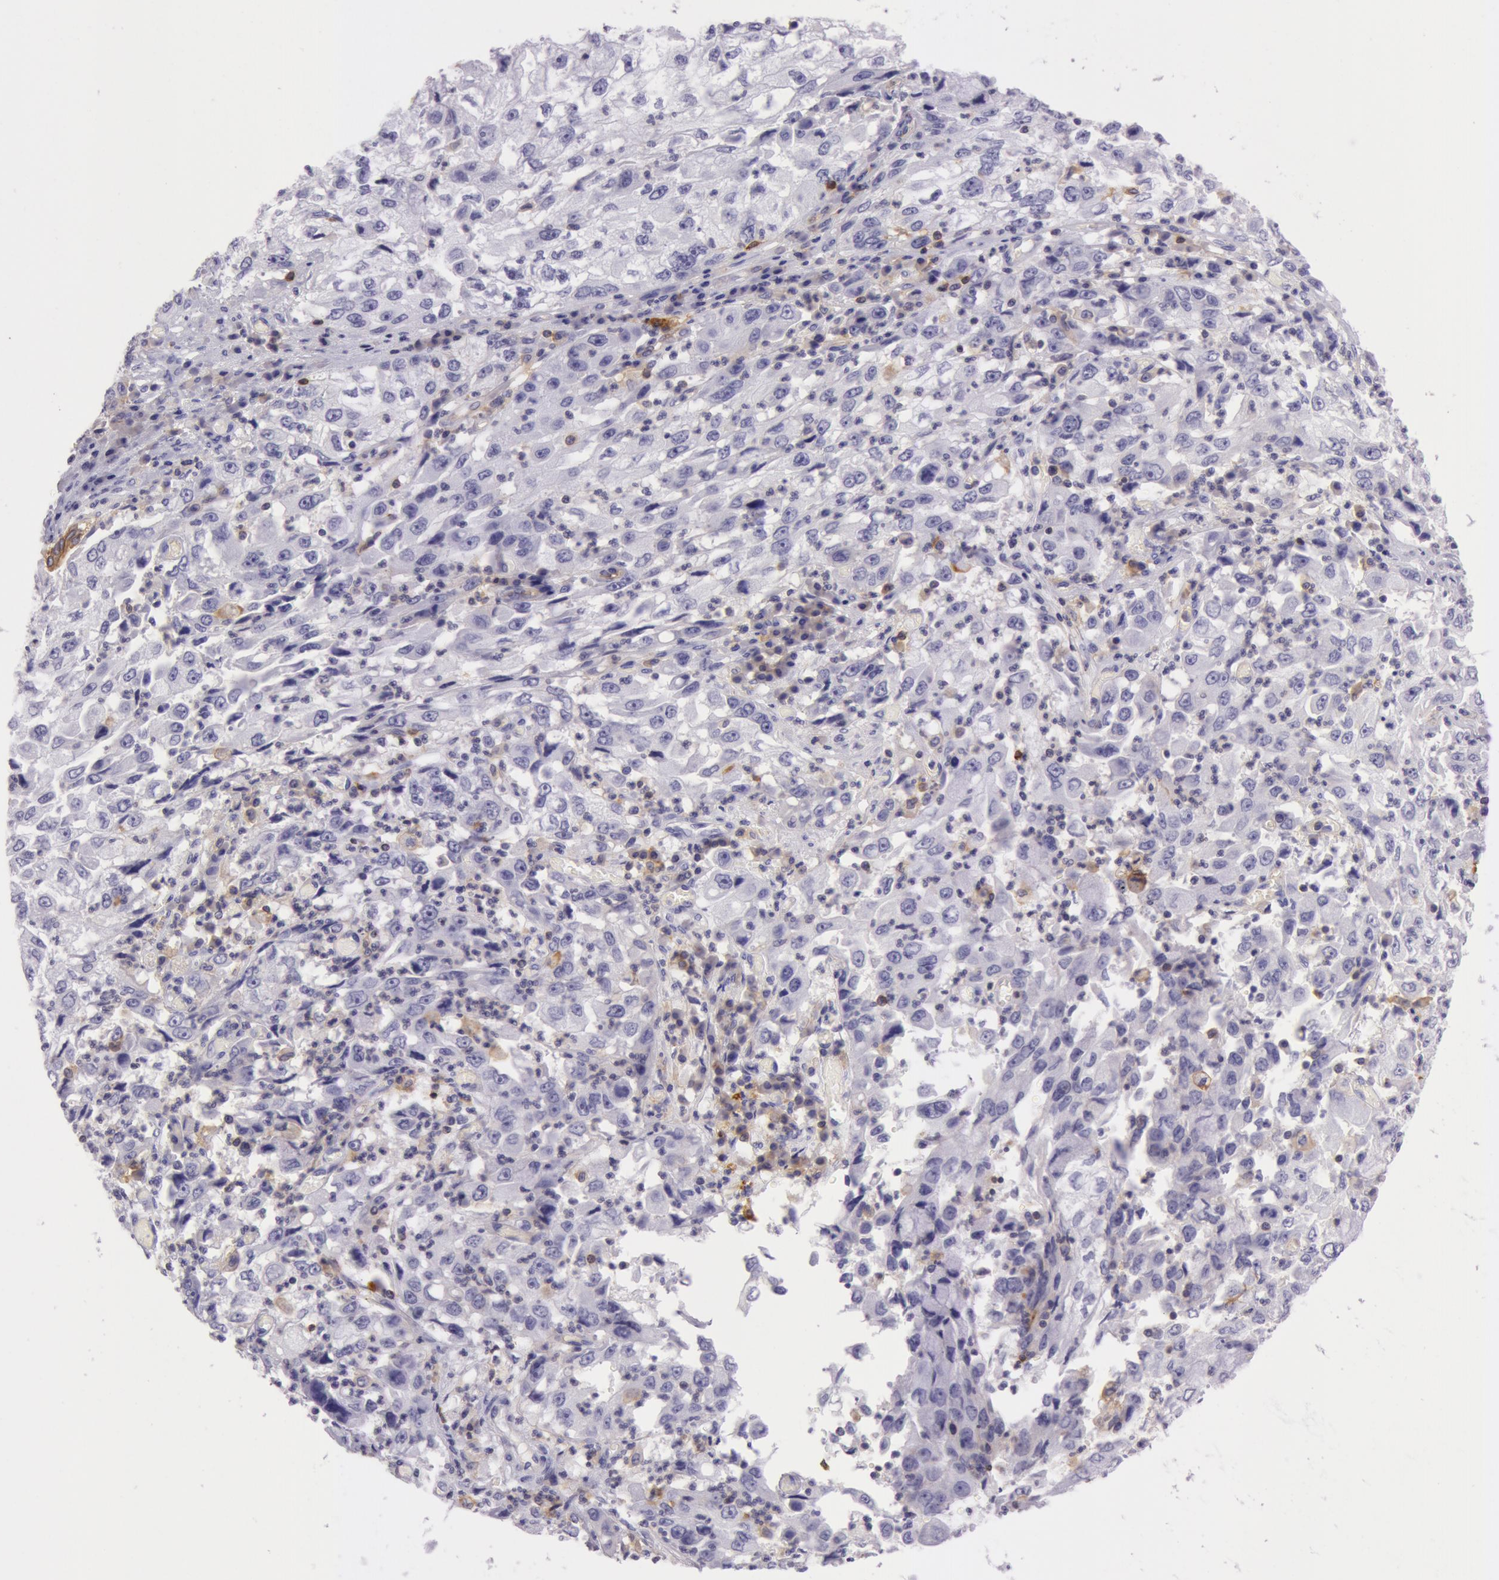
{"staining": {"intensity": "weak", "quantity": "25%-75%", "location": "cytoplasmic/membranous"}, "tissue": "cervical cancer", "cell_type": "Tumor cells", "image_type": "cancer", "snomed": [{"axis": "morphology", "description": "Squamous cell carcinoma, NOS"}, {"axis": "topography", "description": "Cervix"}], "caption": "IHC photomicrograph of human cervical cancer stained for a protein (brown), which demonstrates low levels of weak cytoplasmic/membranous expression in about 25%-75% of tumor cells.", "gene": "LY75", "patient": {"sex": "female", "age": 36}}